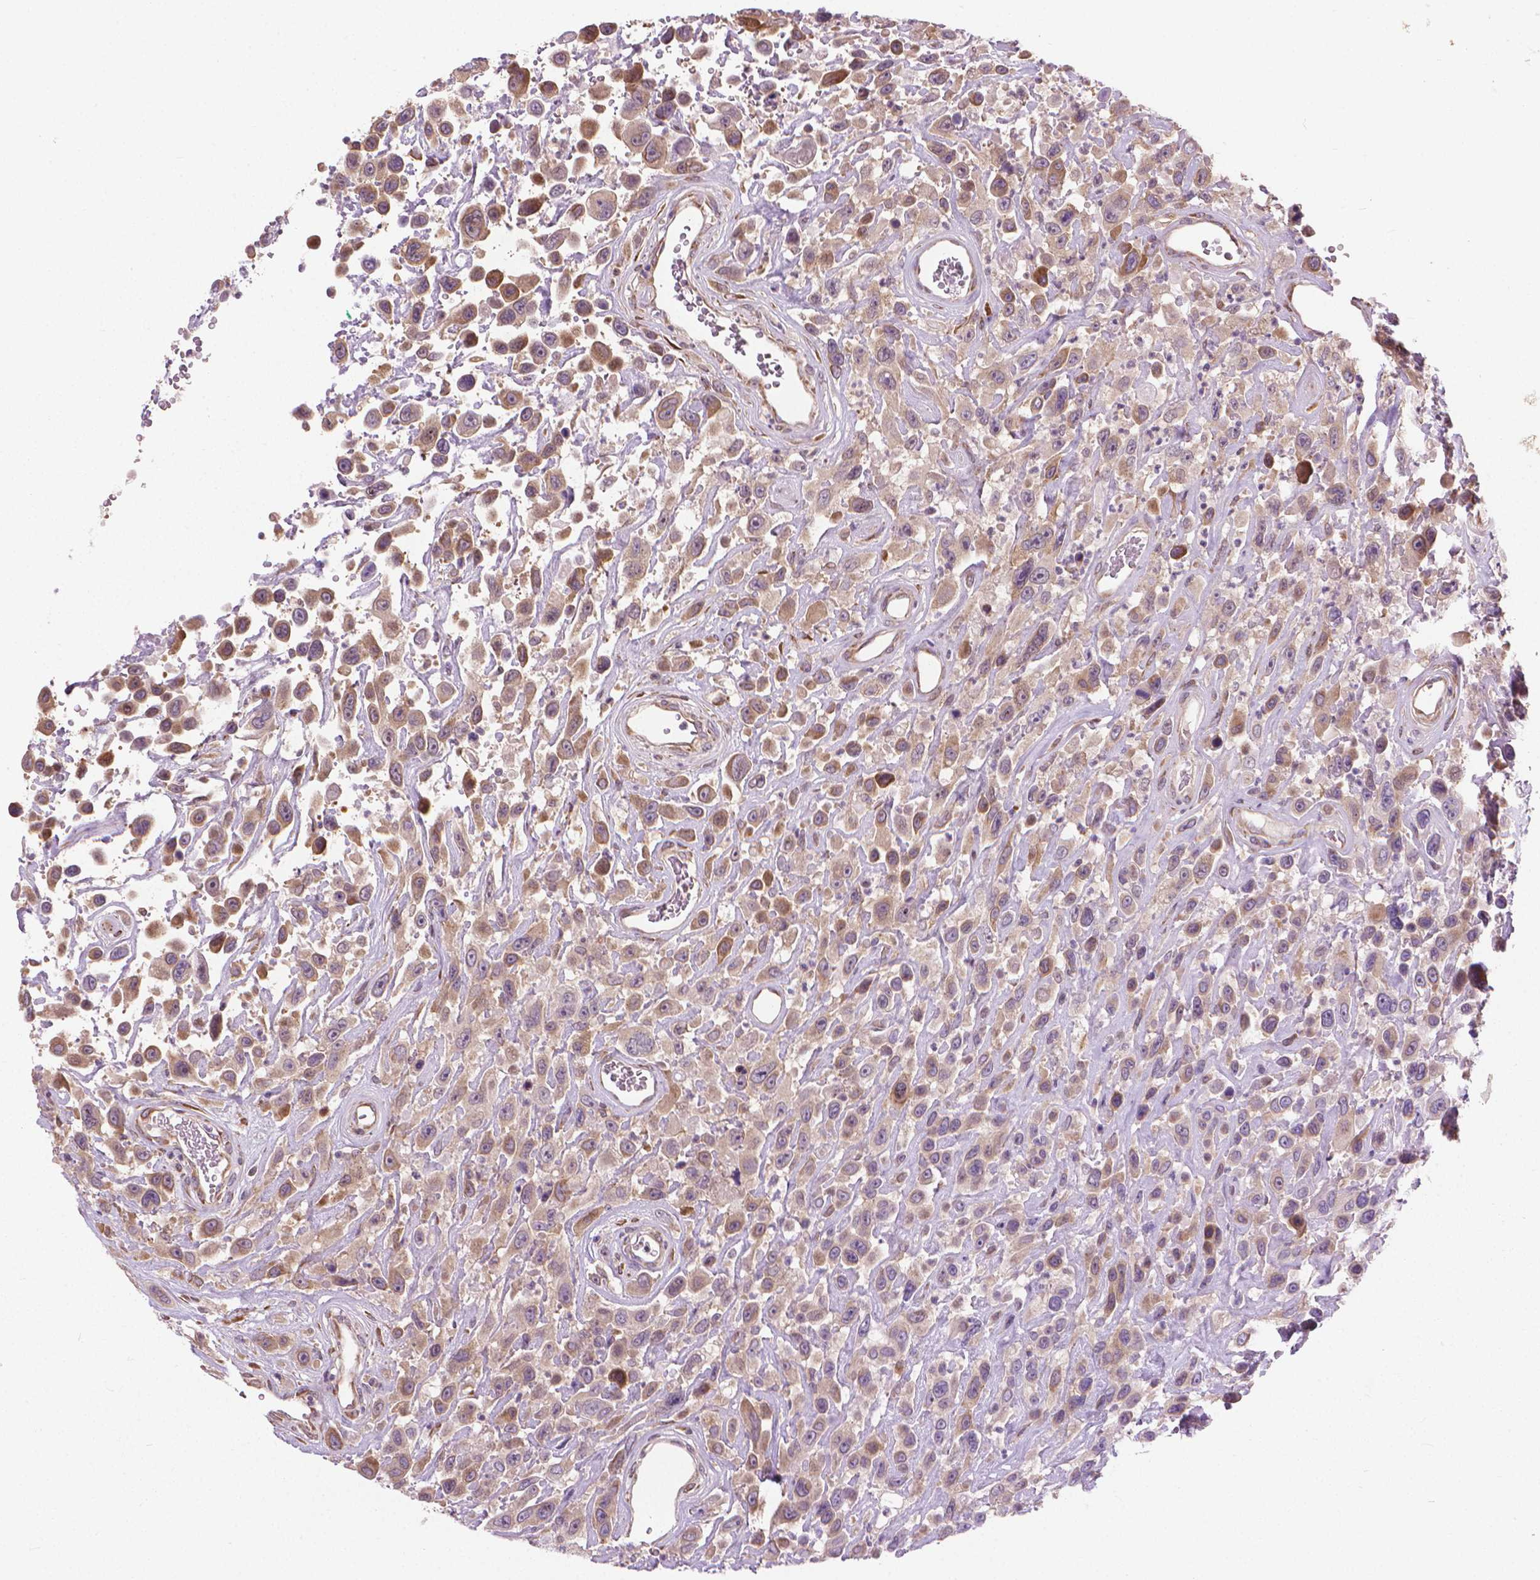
{"staining": {"intensity": "moderate", "quantity": "25%-75%", "location": "cytoplasmic/membranous"}, "tissue": "urothelial cancer", "cell_type": "Tumor cells", "image_type": "cancer", "snomed": [{"axis": "morphology", "description": "Urothelial carcinoma, High grade"}, {"axis": "topography", "description": "Urinary bladder"}], "caption": "This is a photomicrograph of IHC staining of urothelial cancer, which shows moderate staining in the cytoplasmic/membranous of tumor cells.", "gene": "NUDT1", "patient": {"sex": "male", "age": 53}}